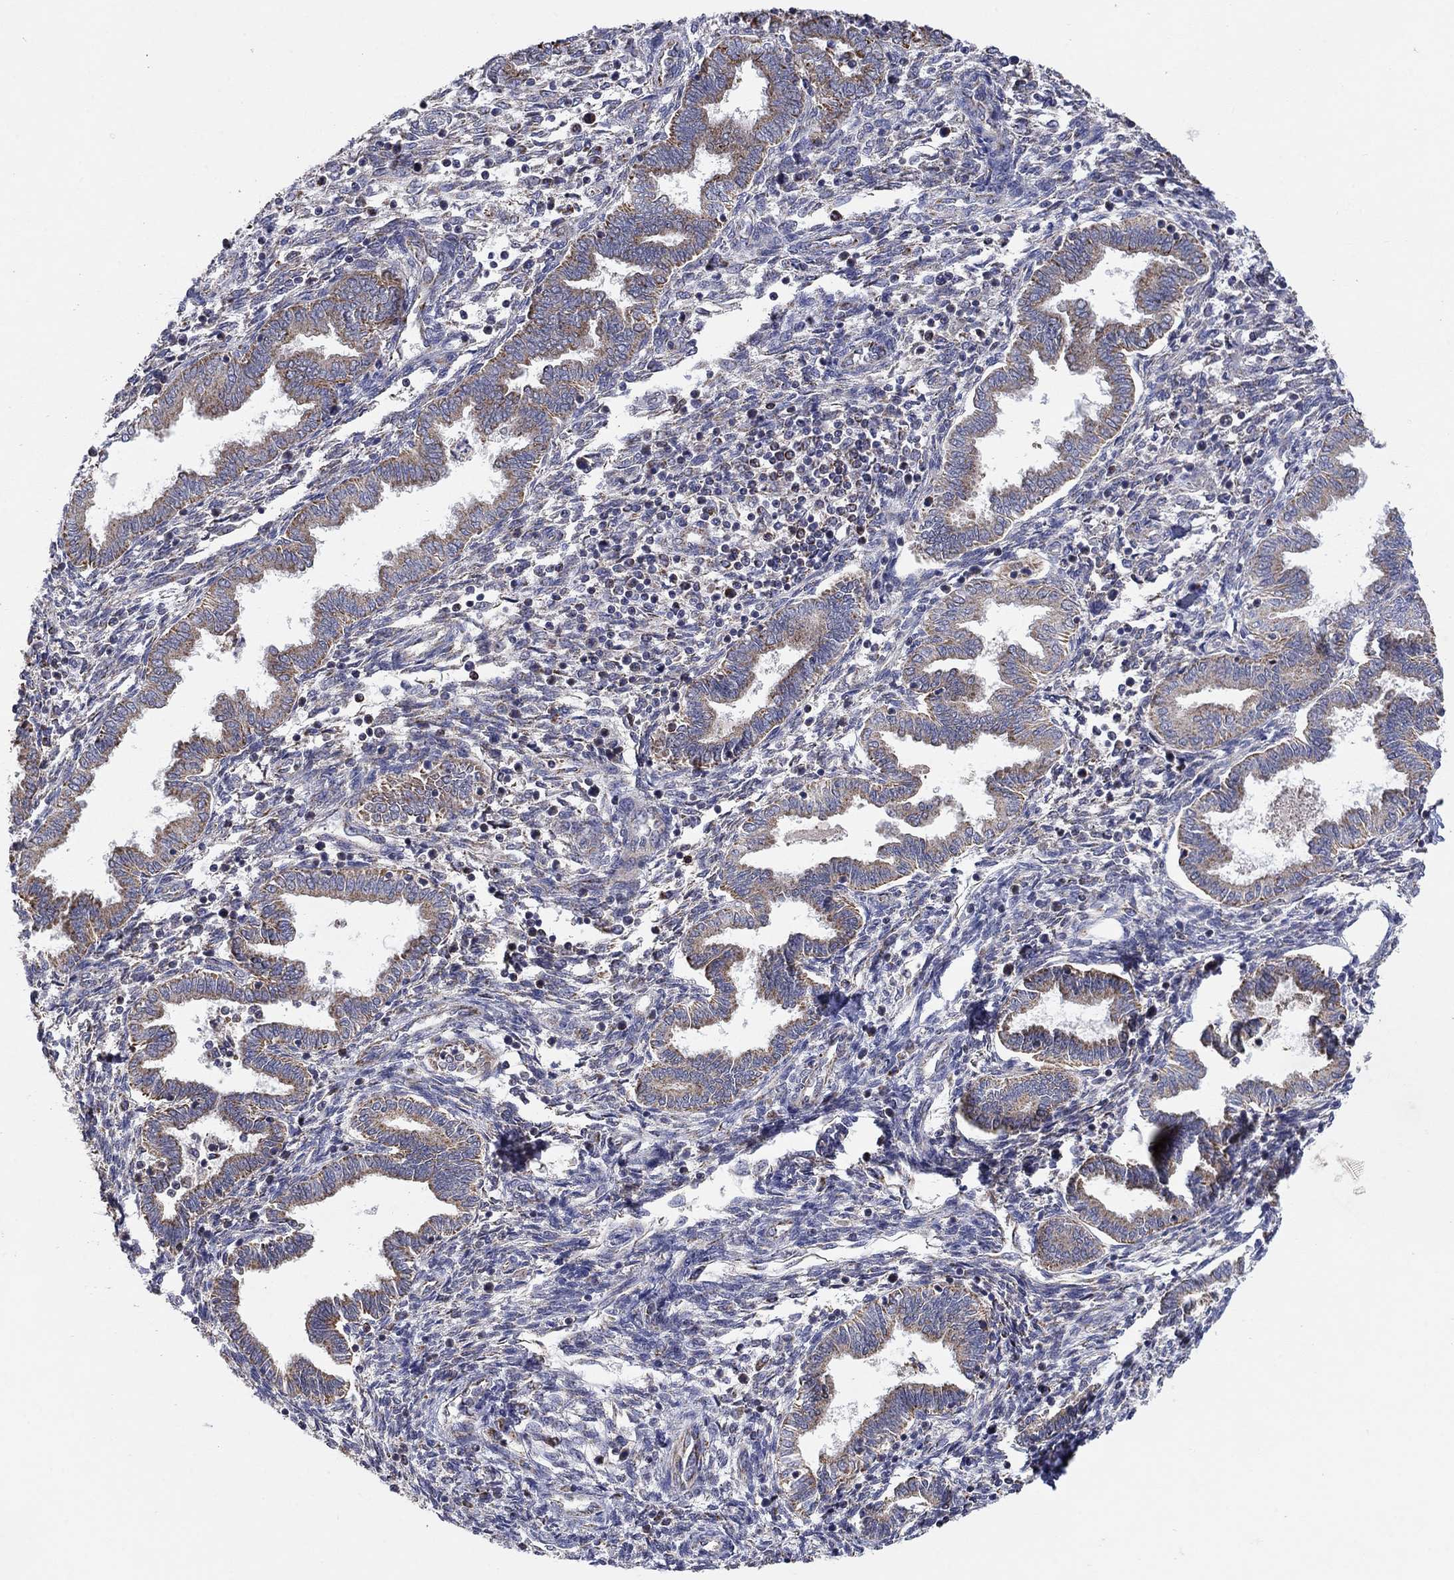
{"staining": {"intensity": "negative", "quantity": "none", "location": "none"}, "tissue": "endometrium", "cell_type": "Cells in endometrial stroma", "image_type": "normal", "snomed": [{"axis": "morphology", "description": "Normal tissue, NOS"}, {"axis": "topography", "description": "Endometrium"}], "caption": "This micrograph is of normal endometrium stained with immunohistochemistry to label a protein in brown with the nuclei are counter-stained blue. There is no positivity in cells in endometrial stroma.", "gene": "HPS5", "patient": {"sex": "female", "age": 42}}